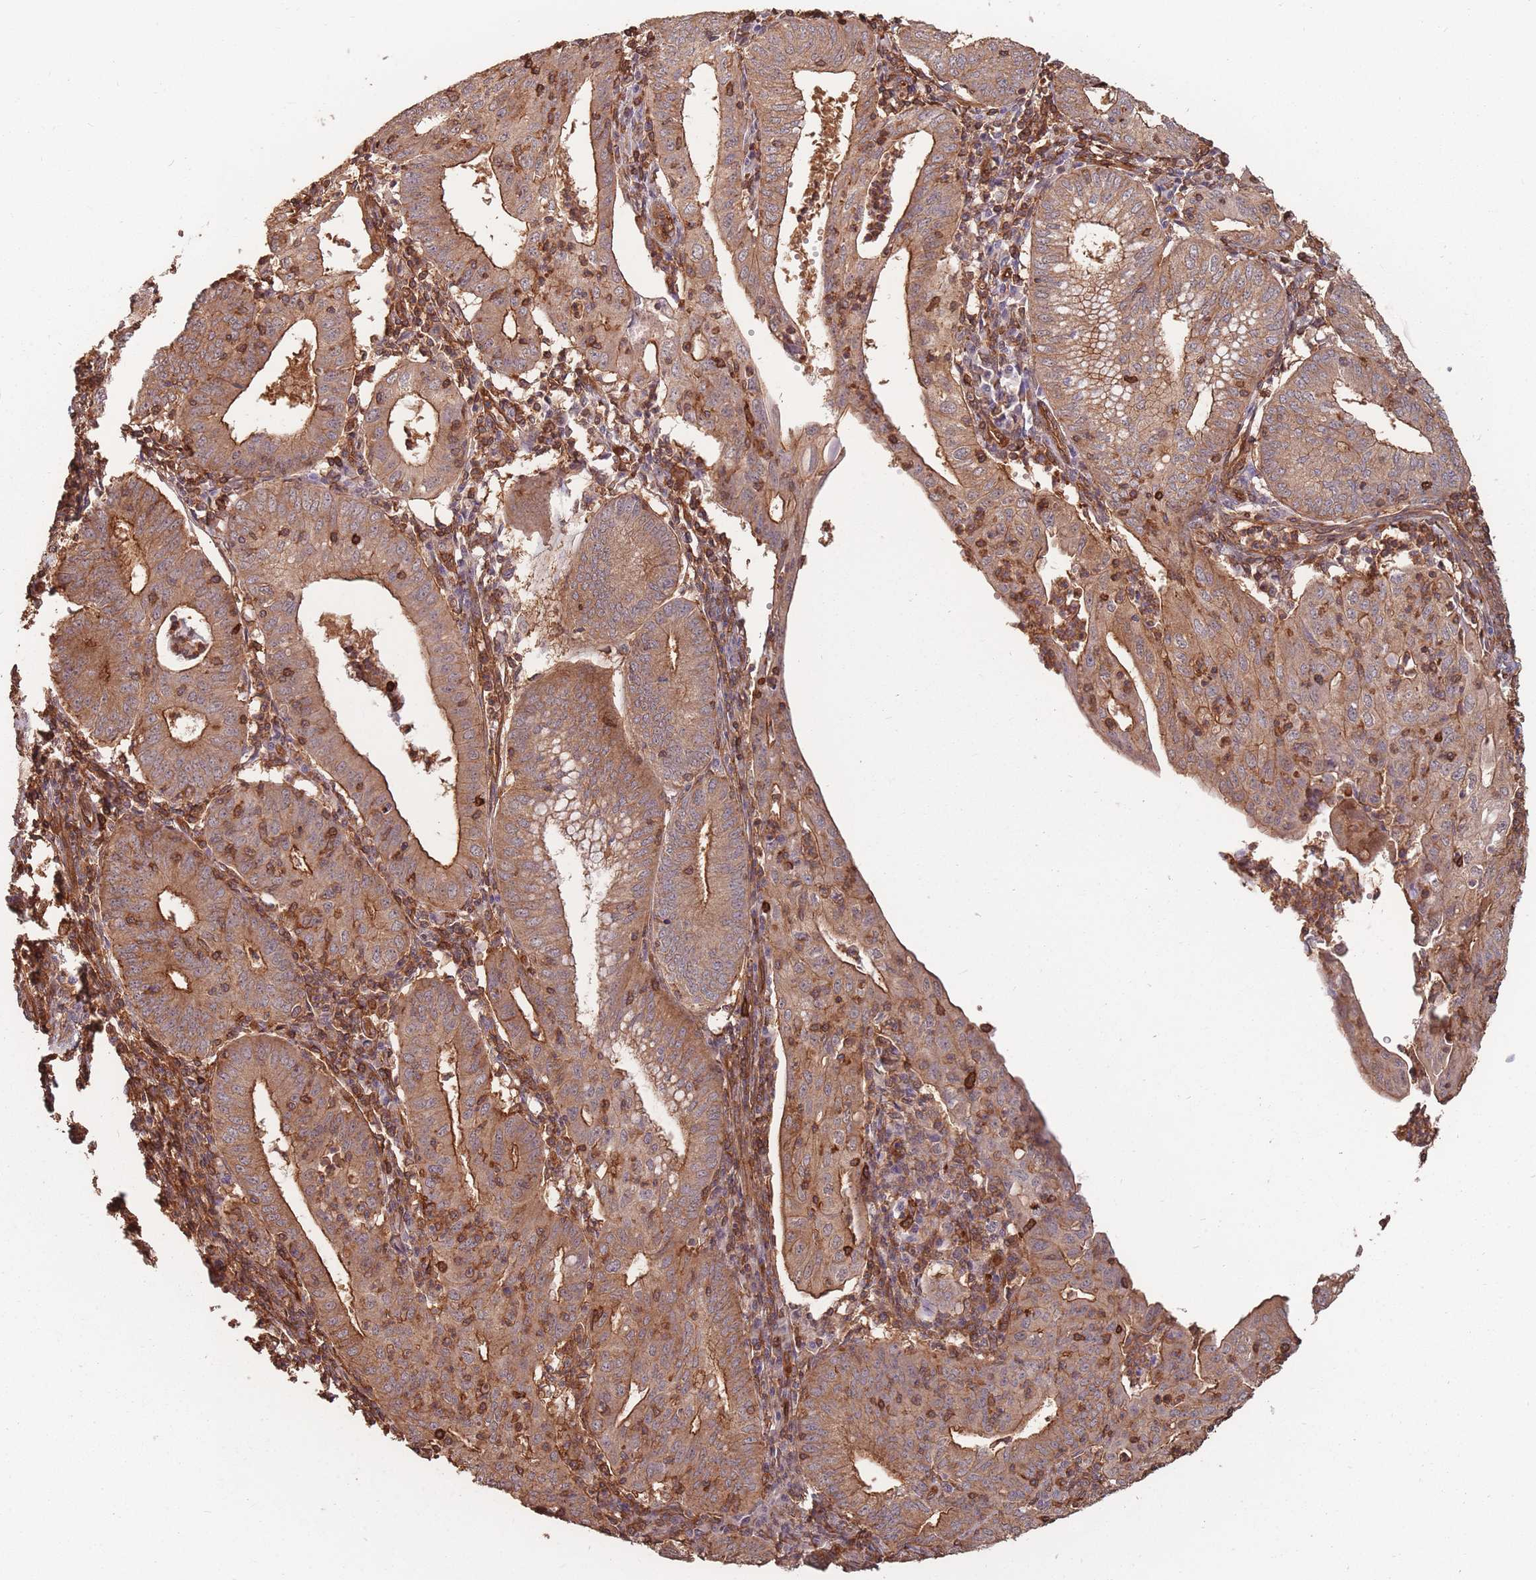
{"staining": {"intensity": "moderate", "quantity": ">75%", "location": "cytoplasmic/membranous"}, "tissue": "endometrial cancer", "cell_type": "Tumor cells", "image_type": "cancer", "snomed": [{"axis": "morphology", "description": "Adenocarcinoma, NOS"}, {"axis": "topography", "description": "Endometrium"}], "caption": "Adenocarcinoma (endometrial) stained with immunohistochemistry demonstrates moderate cytoplasmic/membranous staining in approximately >75% of tumor cells.", "gene": "PLS3", "patient": {"sex": "female", "age": 60}}